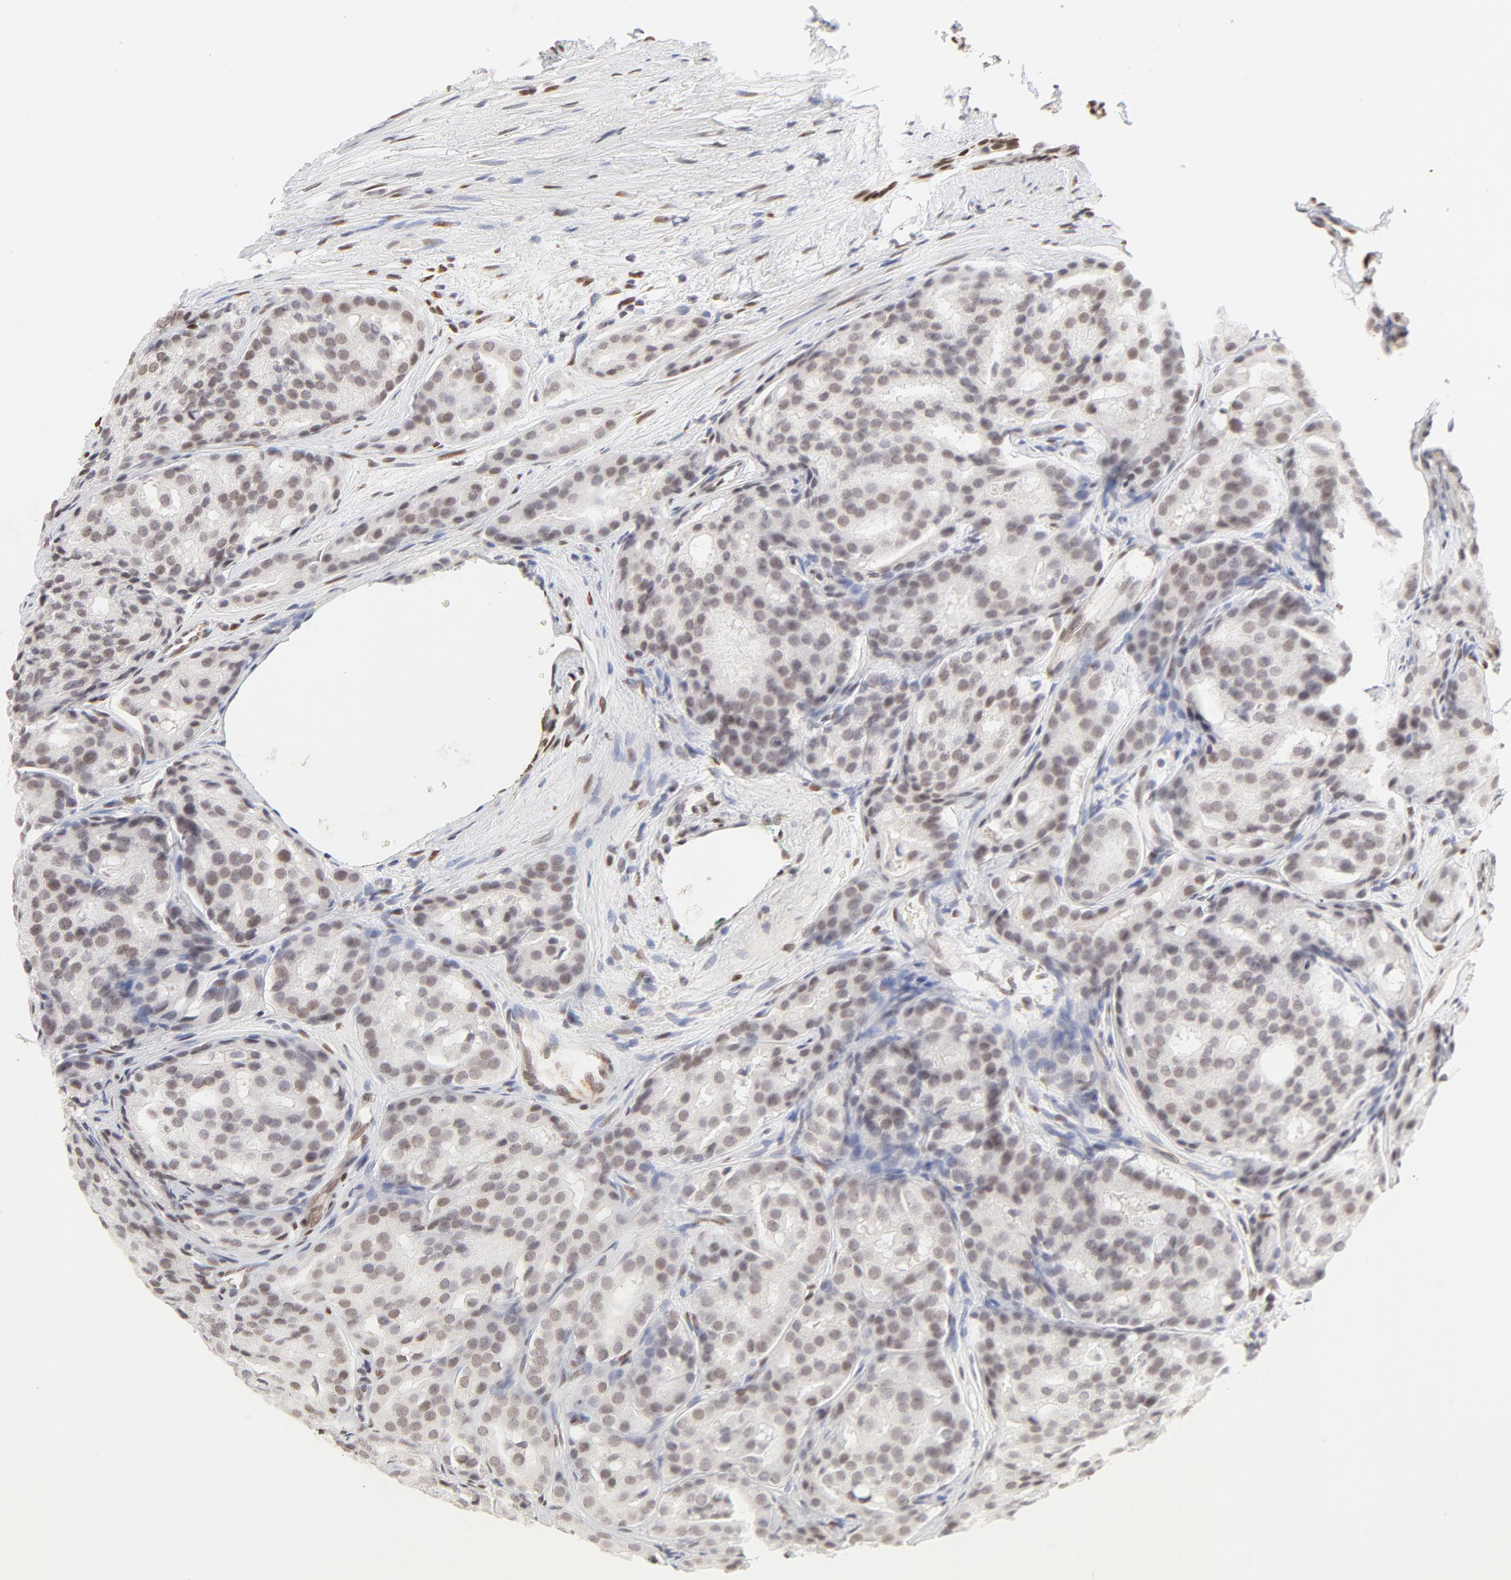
{"staining": {"intensity": "weak", "quantity": "<25%", "location": "nuclear"}, "tissue": "prostate cancer", "cell_type": "Tumor cells", "image_type": "cancer", "snomed": [{"axis": "morphology", "description": "Adenocarcinoma, High grade"}, {"axis": "topography", "description": "Prostate"}], "caption": "This histopathology image is of prostate cancer (adenocarcinoma (high-grade)) stained with IHC to label a protein in brown with the nuclei are counter-stained blue. There is no staining in tumor cells. The staining was performed using DAB (3,3'-diaminobenzidine) to visualize the protein expression in brown, while the nuclei were stained in blue with hematoxylin (Magnification: 20x).", "gene": "PBX3", "patient": {"sex": "male", "age": 64}}